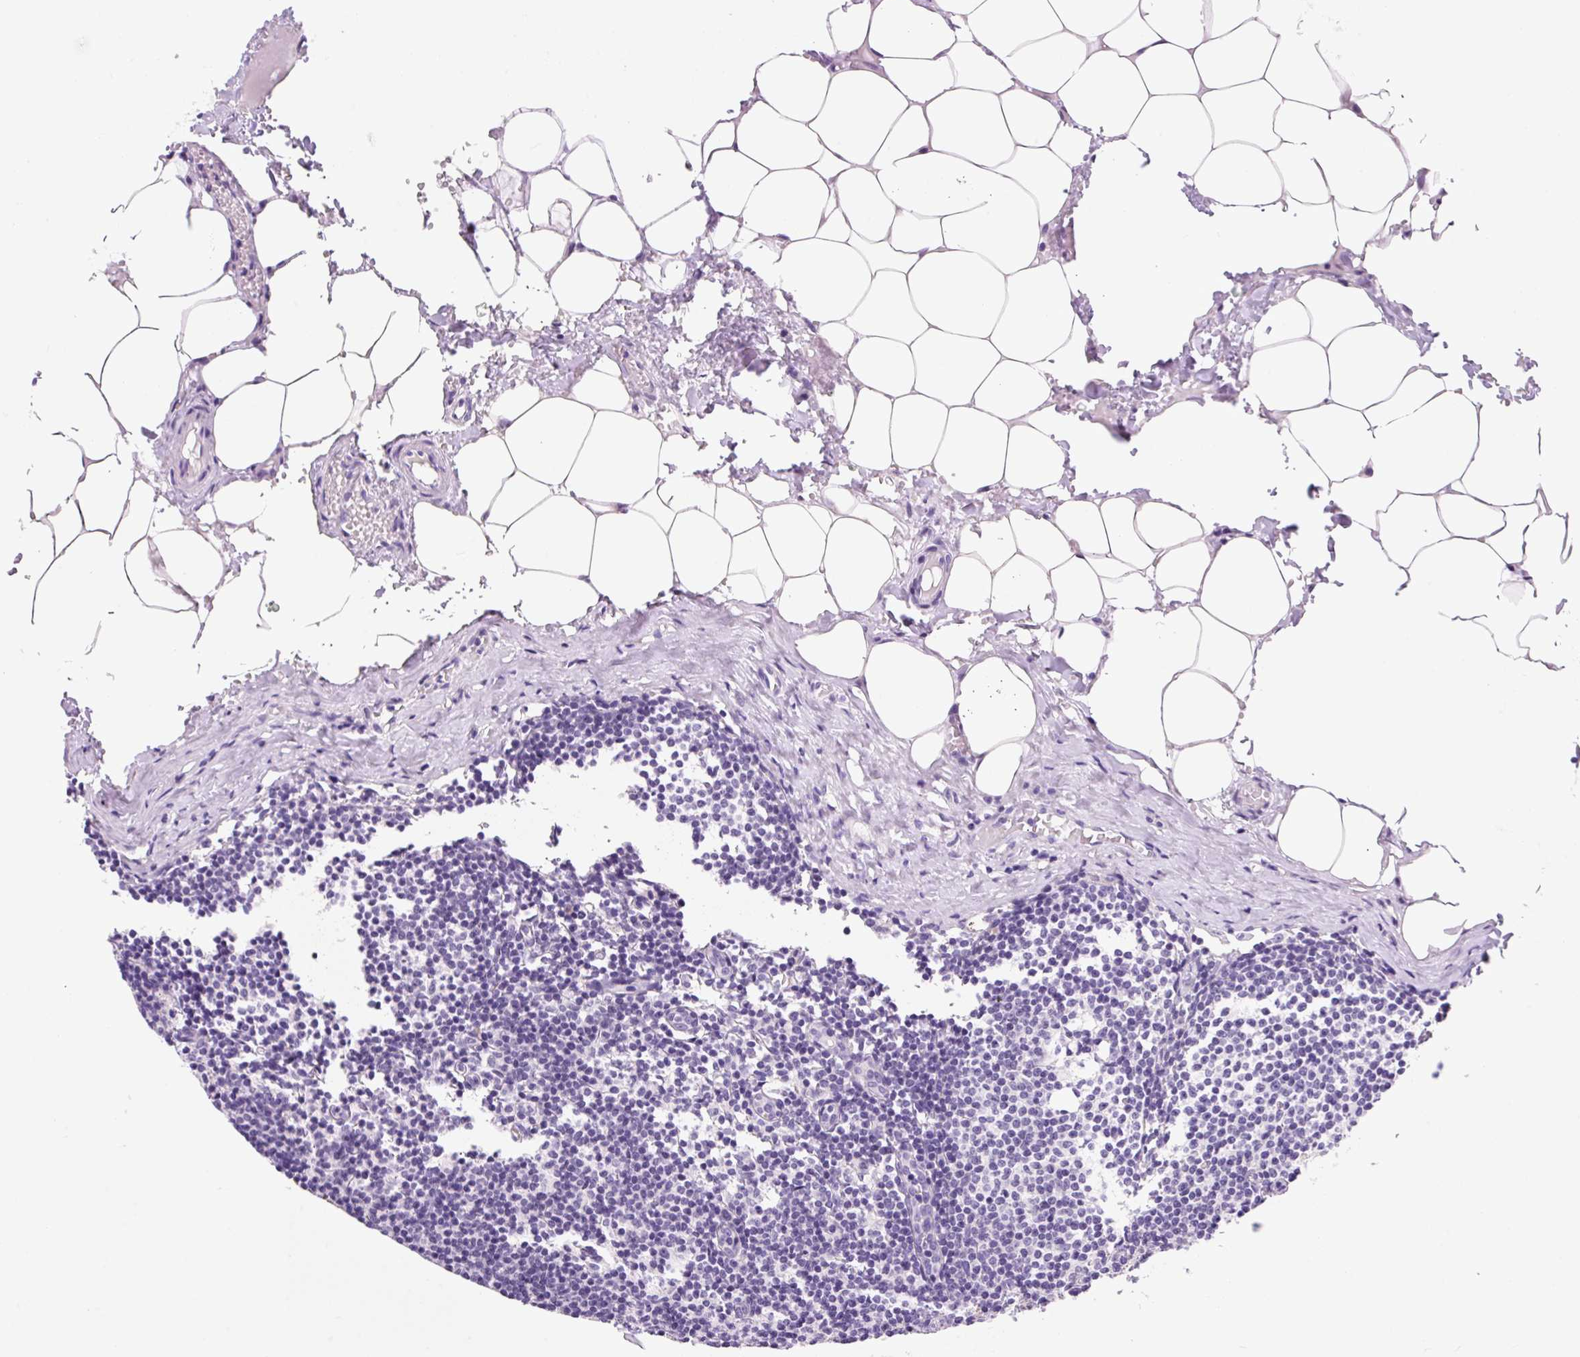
{"staining": {"intensity": "negative", "quantity": "none", "location": "none"}, "tissue": "lymph node", "cell_type": "Germinal center cells", "image_type": "normal", "snomed": [{"axis": "morphology", "description": "Normal tissue, NOS"}, {"axis": "topography", "description": "Lymph node"}], "caption": "The histopathology image exhibits no staining of germinal center cells in normal lymph node.", "gene": "CELF6", "patient": {"sex": "male", "age": 49}}